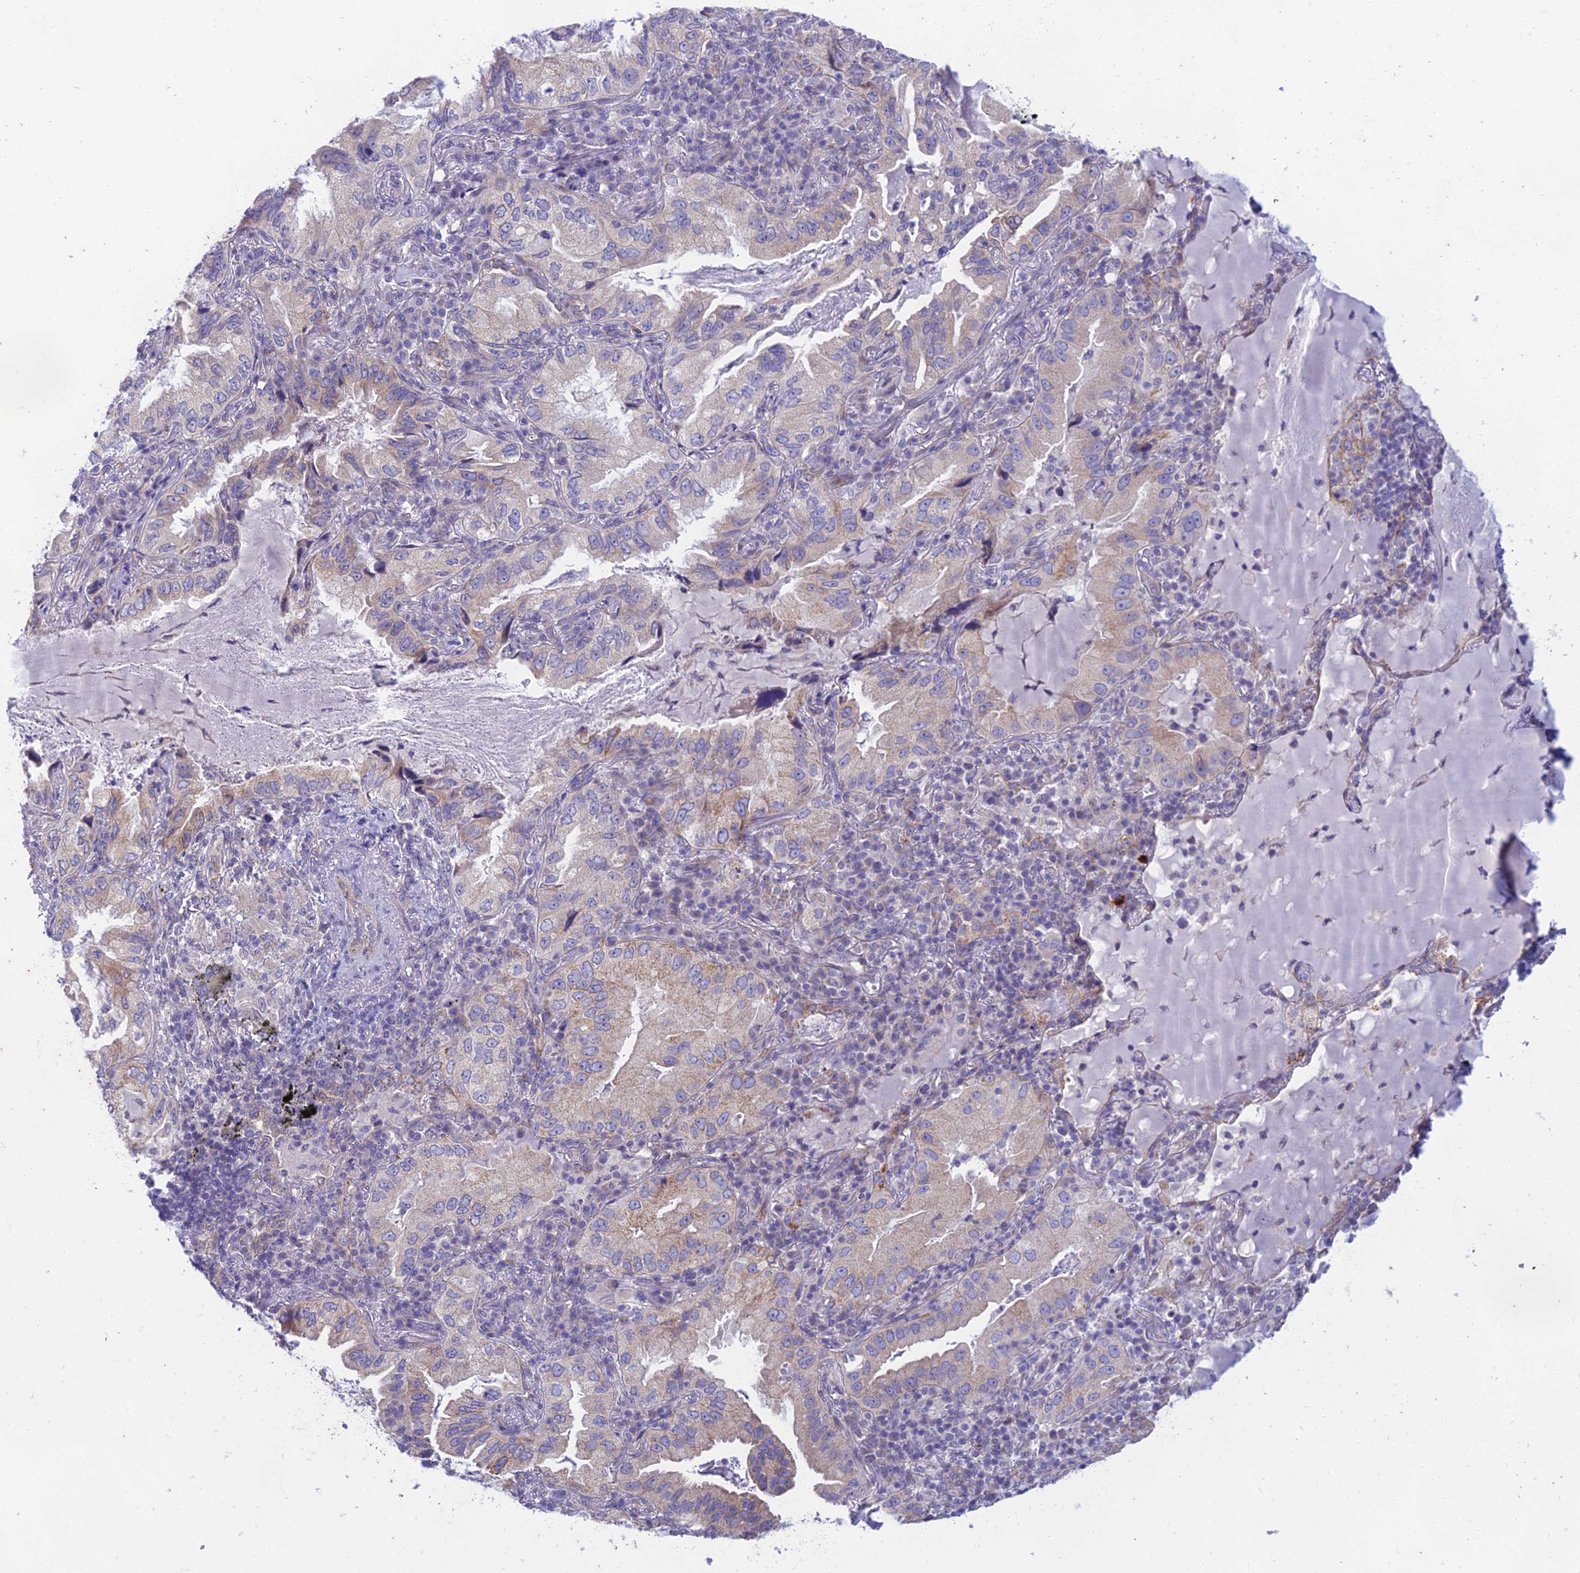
{"staining": {"intensity": "moderate", "quantity": "<25%", "location": "cytoplasmic/membranous"}, "tissue": "lung cancer", "cell_type": "Tumor cells", "image_type": "cancer", "snomed": [{"axis": "morphology", "description": "Adenocarcinoma, NOS"}, {"axis": "topography", "description": "Lung"}], "caption": "Immunohistochemistry photomicrograph of neoplastic tissue: human lung cancer stained using immunohistochemistry demonstrates low levels of moderate protein expression localized specifically in the cytoplasmic/membranous of tumor cells, appearing as a cytoplasmic/membranous brown color.", "gene": "PTCD2", "patient": {"sex": "female", "age": 69}}